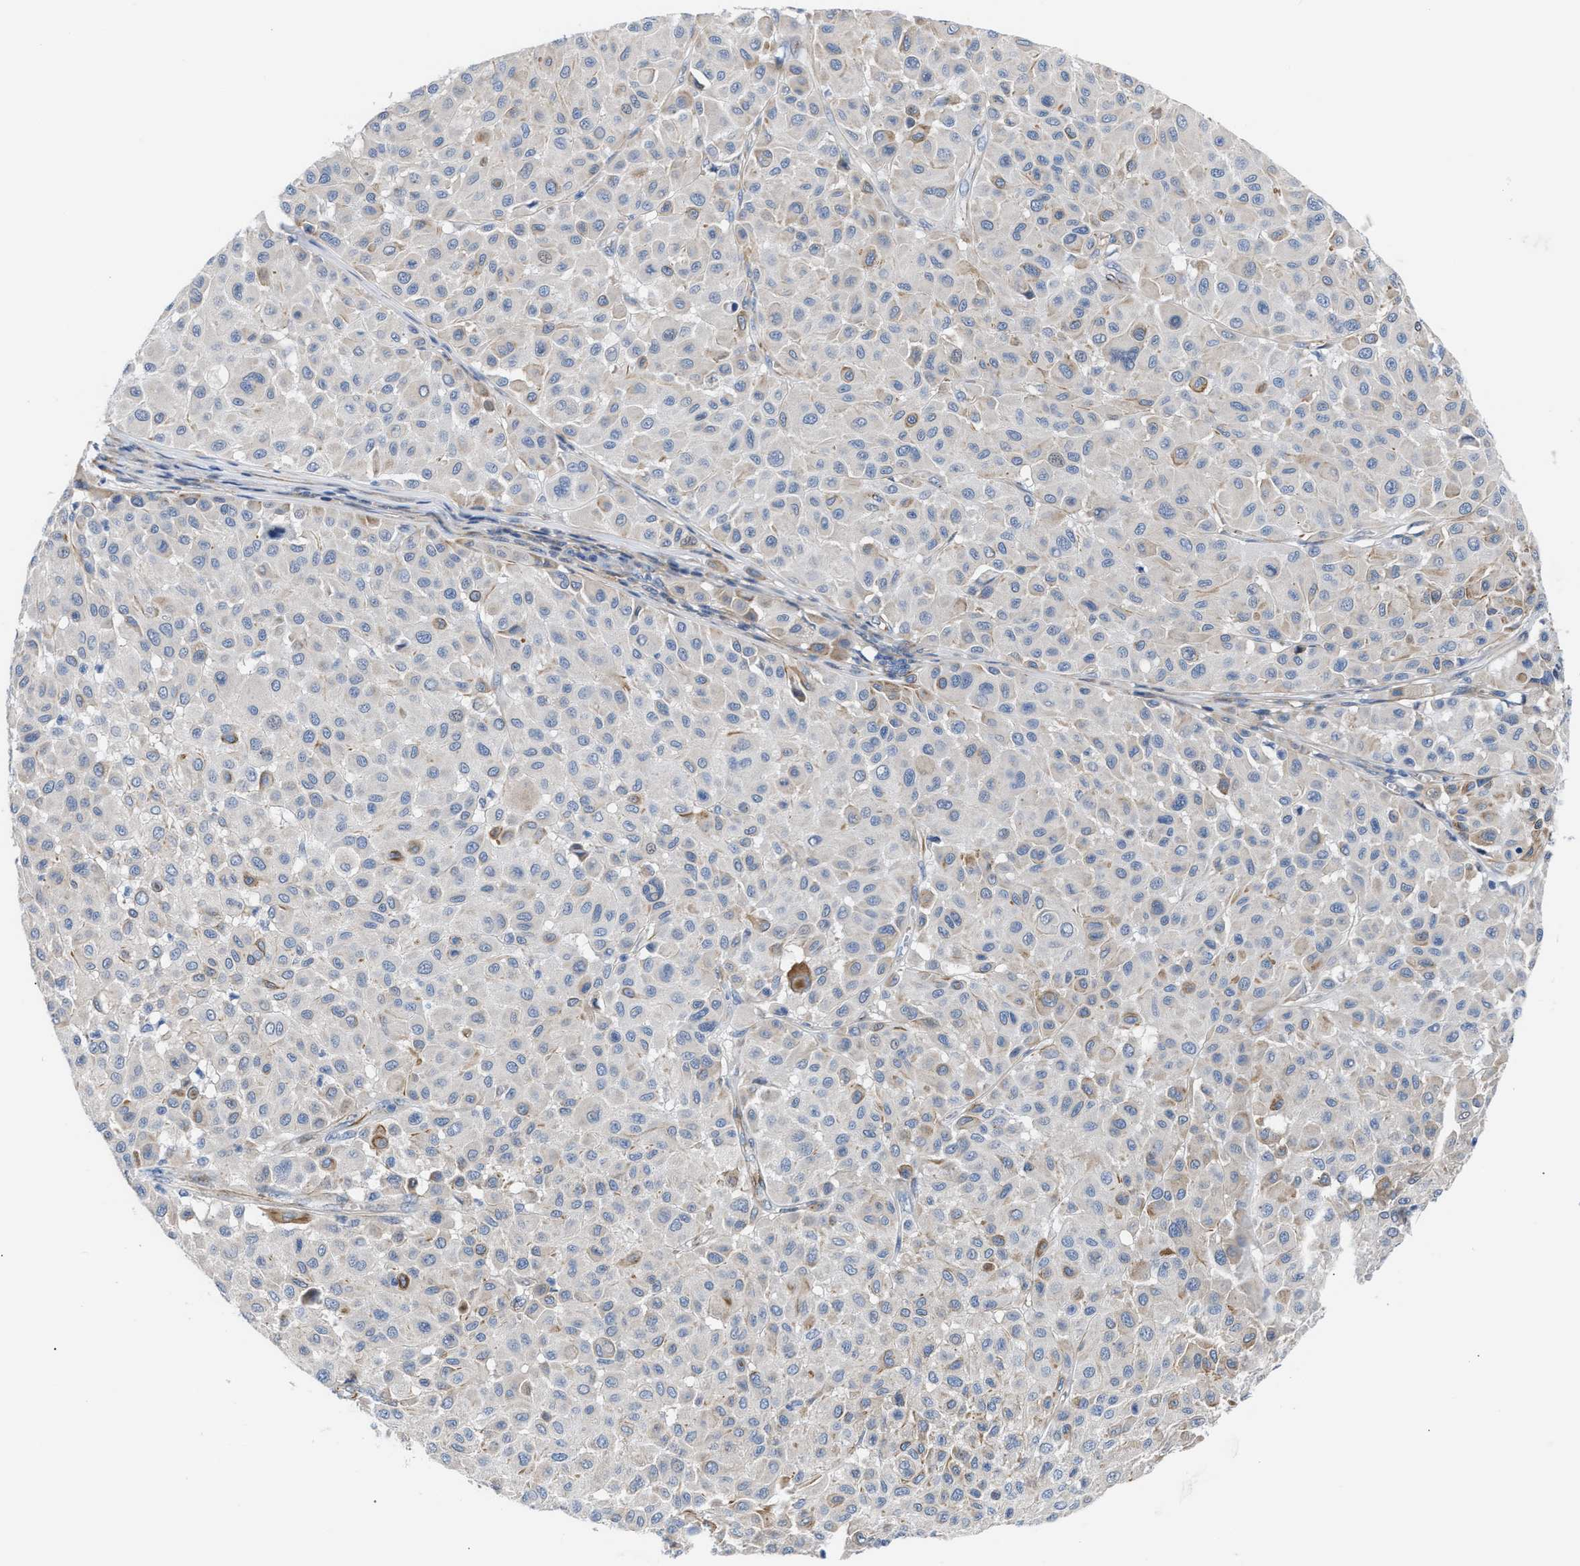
{"staining": {"intensity": "moderate", "quantity": "25%-75%", "location": "cytoplasmic/membranous"}, "tissue": "melanoma", "cell_type": "Tumor cells", "image_type": "cancer", "snomed": [{"axis": "morphology", "description": "Malignant melanoma, Metastatic site"}, {"axis": "topography", "description": "Soft tissue"}], "caption": "There is medium levels of moderate cytoplasmic/membranous positivity in tumor cells of melanoma, as demonstrated by immunohistochemical staining (brown color).", "gene": "TFPI", "patient": {"sex": "male", "age": 41}}